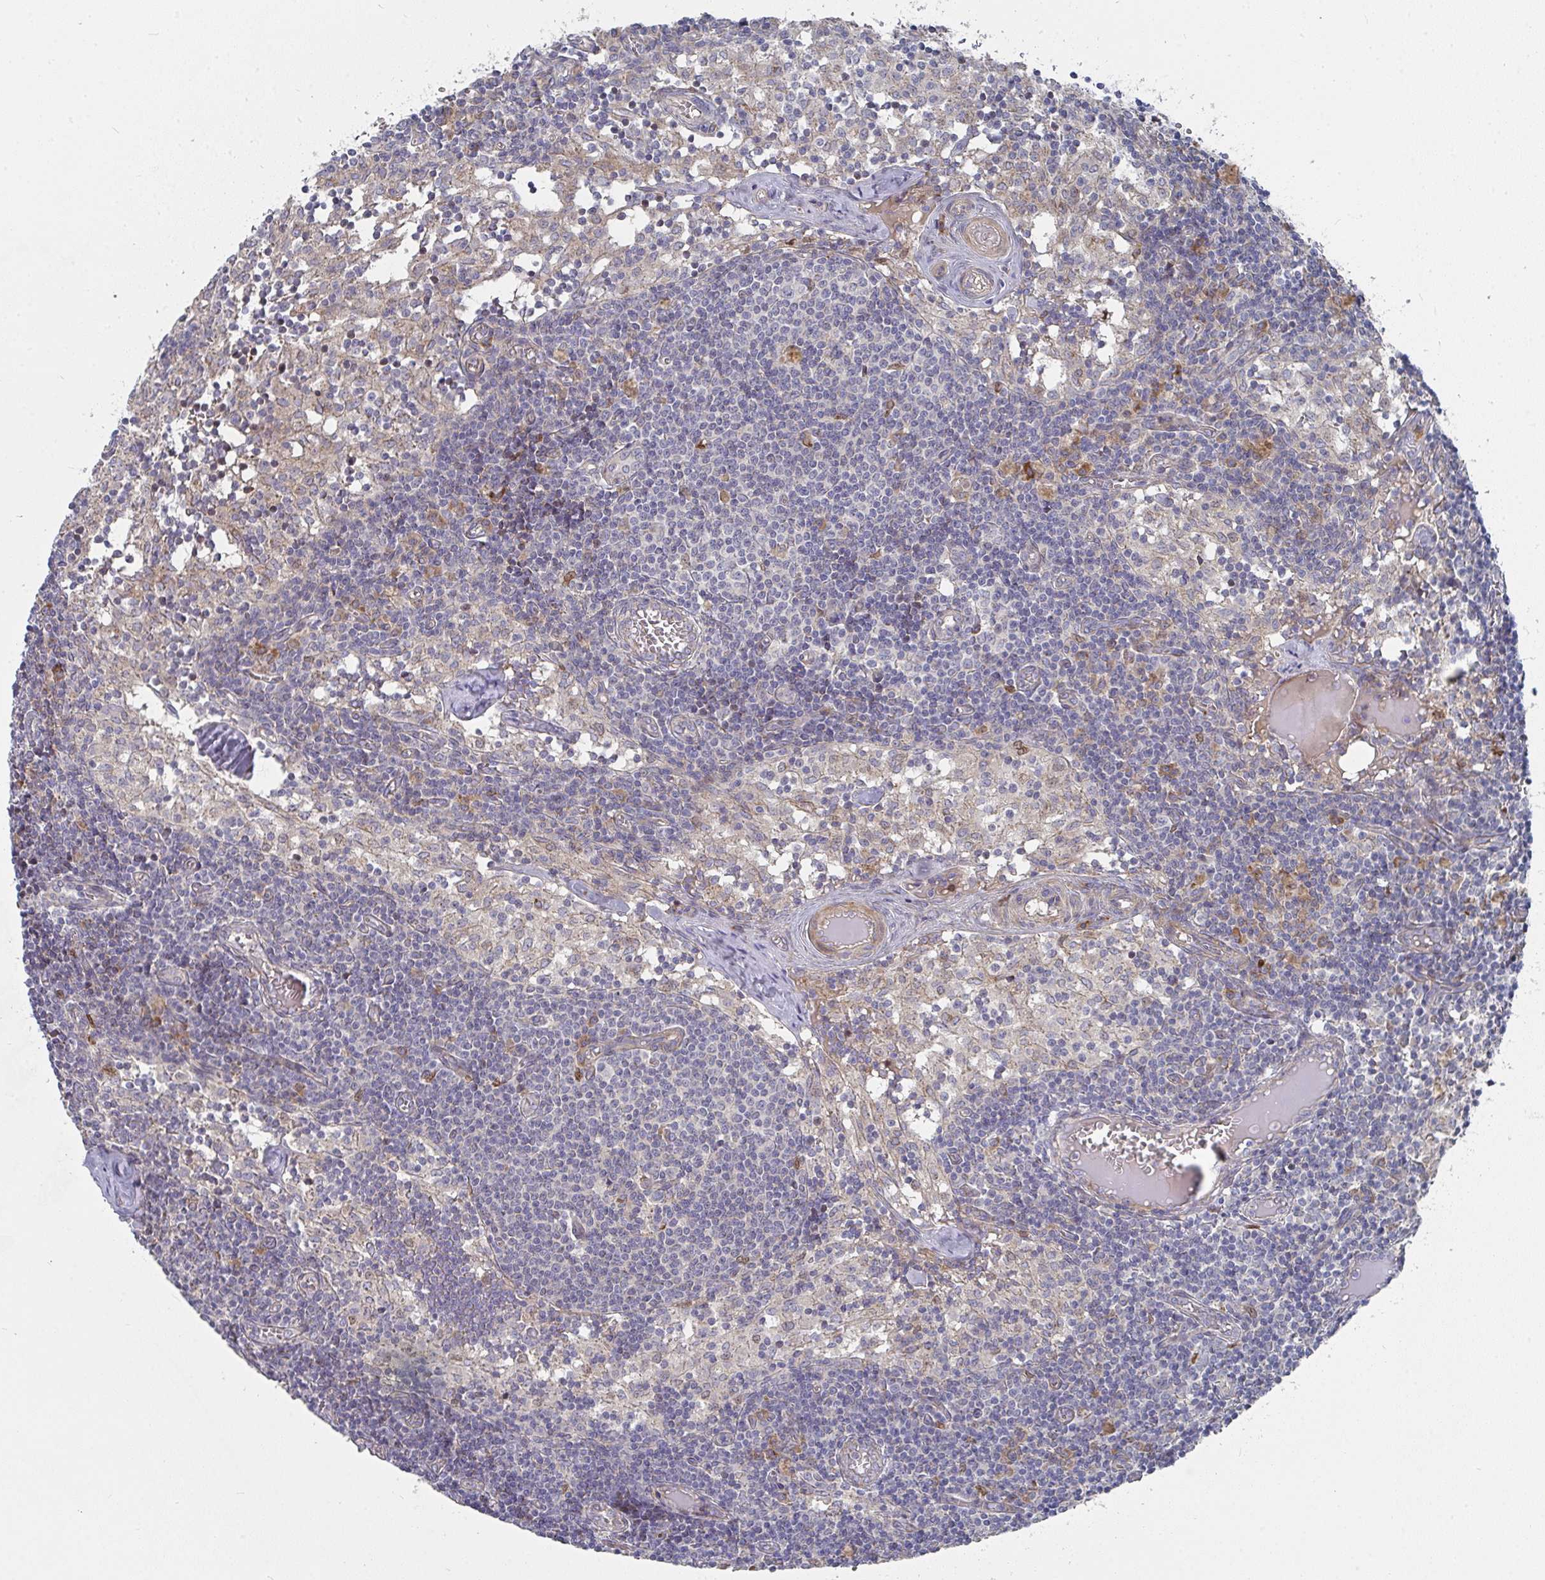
{"staining": {"intensity": "weak", "quantity": "25%-75%", "location": "cytoplasmic/membranous"}, "tissue": "lymph node", "cell_type": "Germinal center cells", "image_type": "normal", "snomed": [{"axis": "morphology", "description": "Normal tissue, NOS"}, {"axis": "topography", "description": "Lymph node"}], "caption": "Protein staining of benign lymph node exhibits weak cytoplasmic/membranous positivity in approximately 25%-75% of germinal center cells. The staining was performed using DAB, with brown indicating positive protein expression. Nuclei are stained blue with hematoxylin.", "gene": "RHEBL1", "patient": {"sex": "female", "age": 31}}